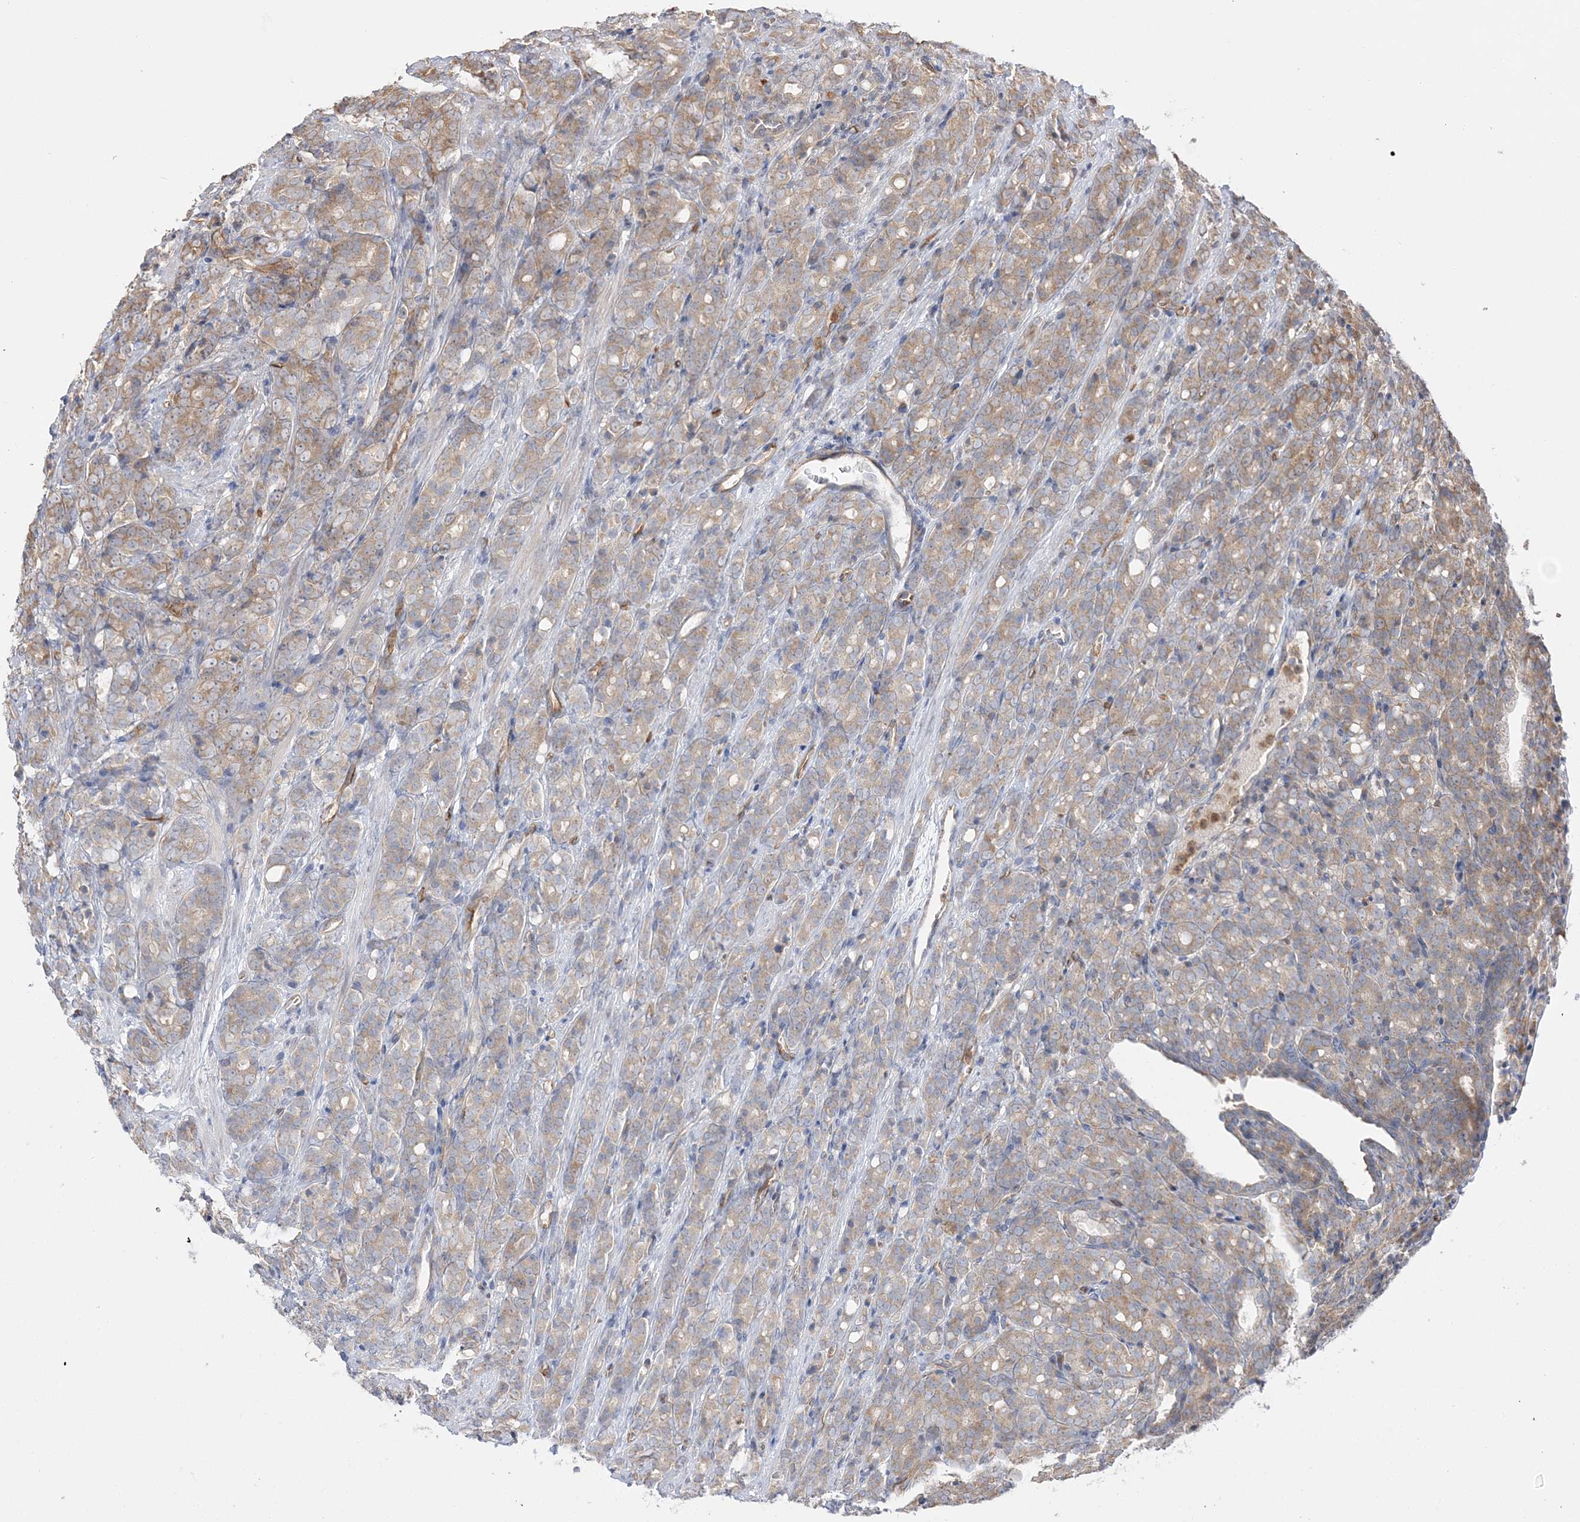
{"staining": {"intensity": "weak", "quantity": ">75%", "location": "cytoplasmic/membranous"}, "tissue": "prostate cancer", "cell_type": "Tumor cells", "image_type": "cancer", "snomed": [{"axis": "morphology", "description": "Adenocarcinoma, High grade"}, {"axis": "topography", "description": "Prostate"}], "caption": "Protein expression analysis of human prostate high-grade adenocarcinoma reveals weak cytoplasmic/membranous expression in about >75% of tumor cells.", "gene": "FARSB", "patient": {"sex": "male", "age": 62}}